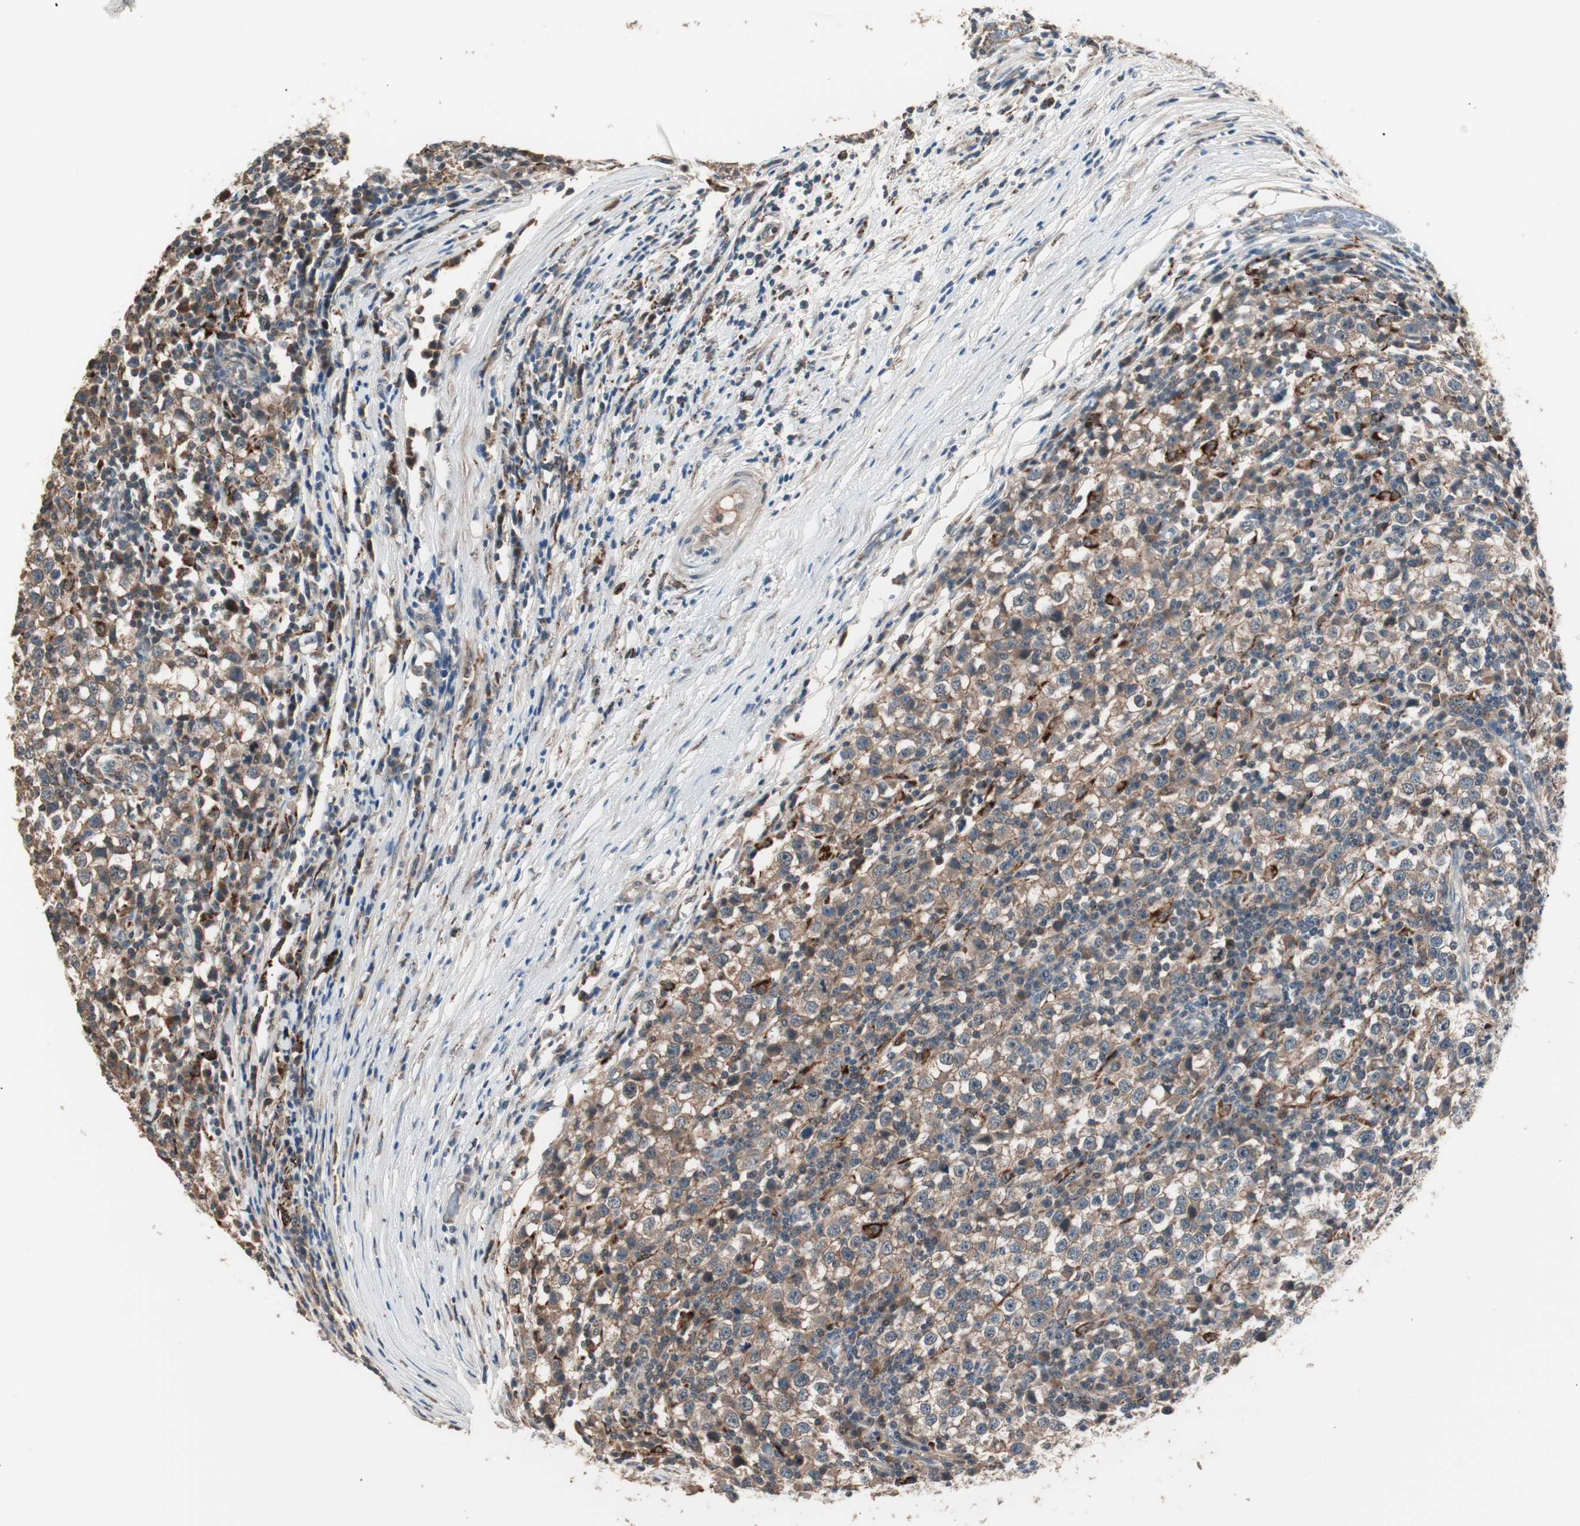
{"staining": {"intensity": "moderate", "quantity": ">75%", "location": "cytoplasmic/membranous"}, "tissue": "testis cancer", "cell_type": "Tumor cells", "image_type": "cancer", "snomed": [{"axis": "morphology", "description": "Seminoma, NOS"}, {"axis": "topography", "description": "Testis"}], "caption": "Human seminoma (testis) stained for a protein (brown) demonstrates moderate cytoplasmic/membranous positive staining in about >75% of tumor cells.", "gene": "NFRKB", "patient": {"sex": "male", "age": 65}}